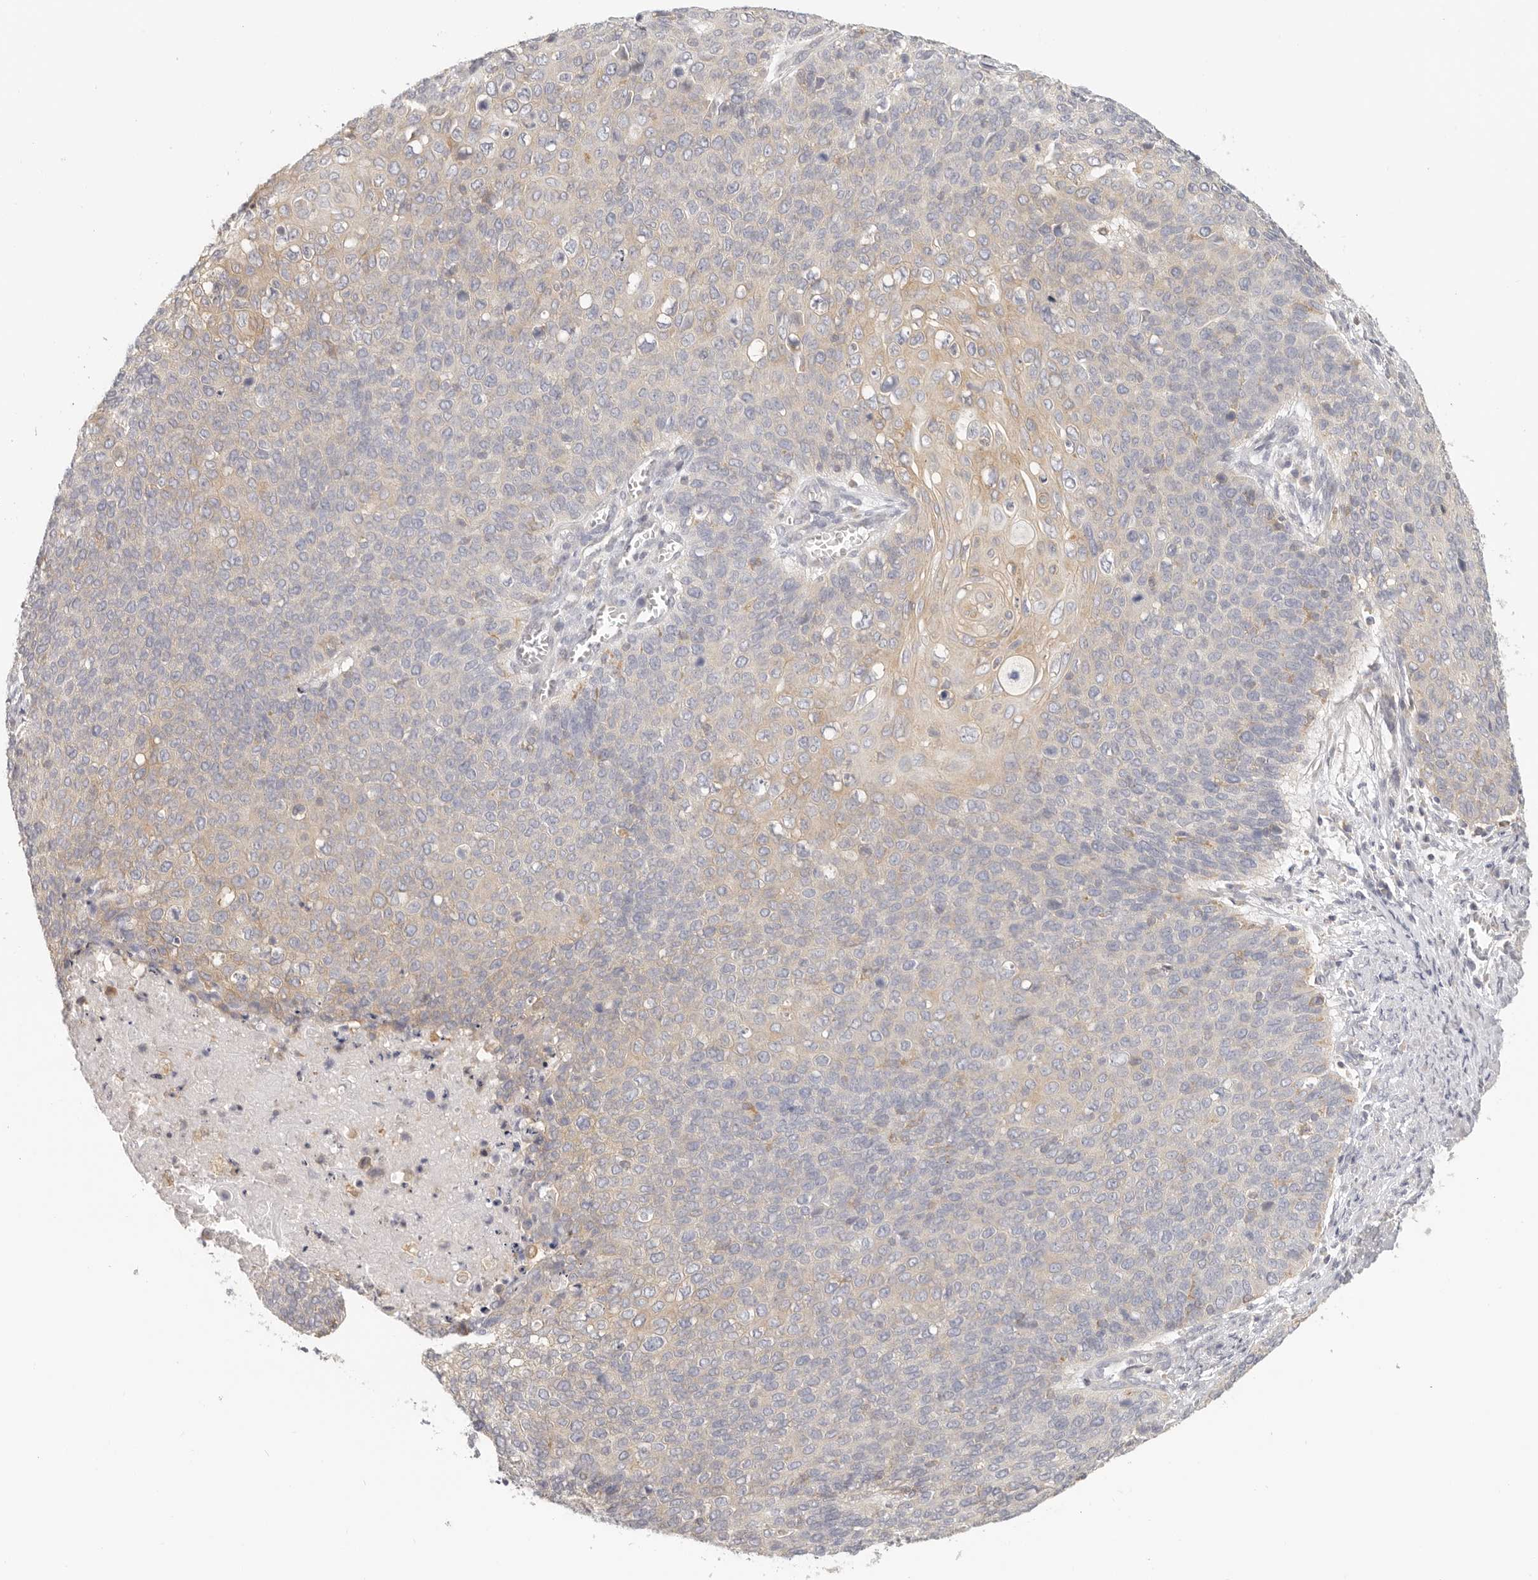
{"staining": {"intensity": "weak", "quantity": "25%-75%", "location": "cytoplasmic/membranous"}, "tissue": "cervical cancer", "cell_type": "Tumor cells", "image_type": "cancer", "snomed": [{"axis": "morphology", "description": "Squamous cell carcinoma, NOS"}, {"axis": "topography", "description": "Cervix"}], "caption": "Approximately 25%-75% of tumor cells in cervical cancer (squamous cell carcinoma) show weak cytoplasmic/membranous protein staining as visualized by brown immunohistochemical staining.", "gene": "ANXA9", "patient": {"sex": "female", "age": 39}}